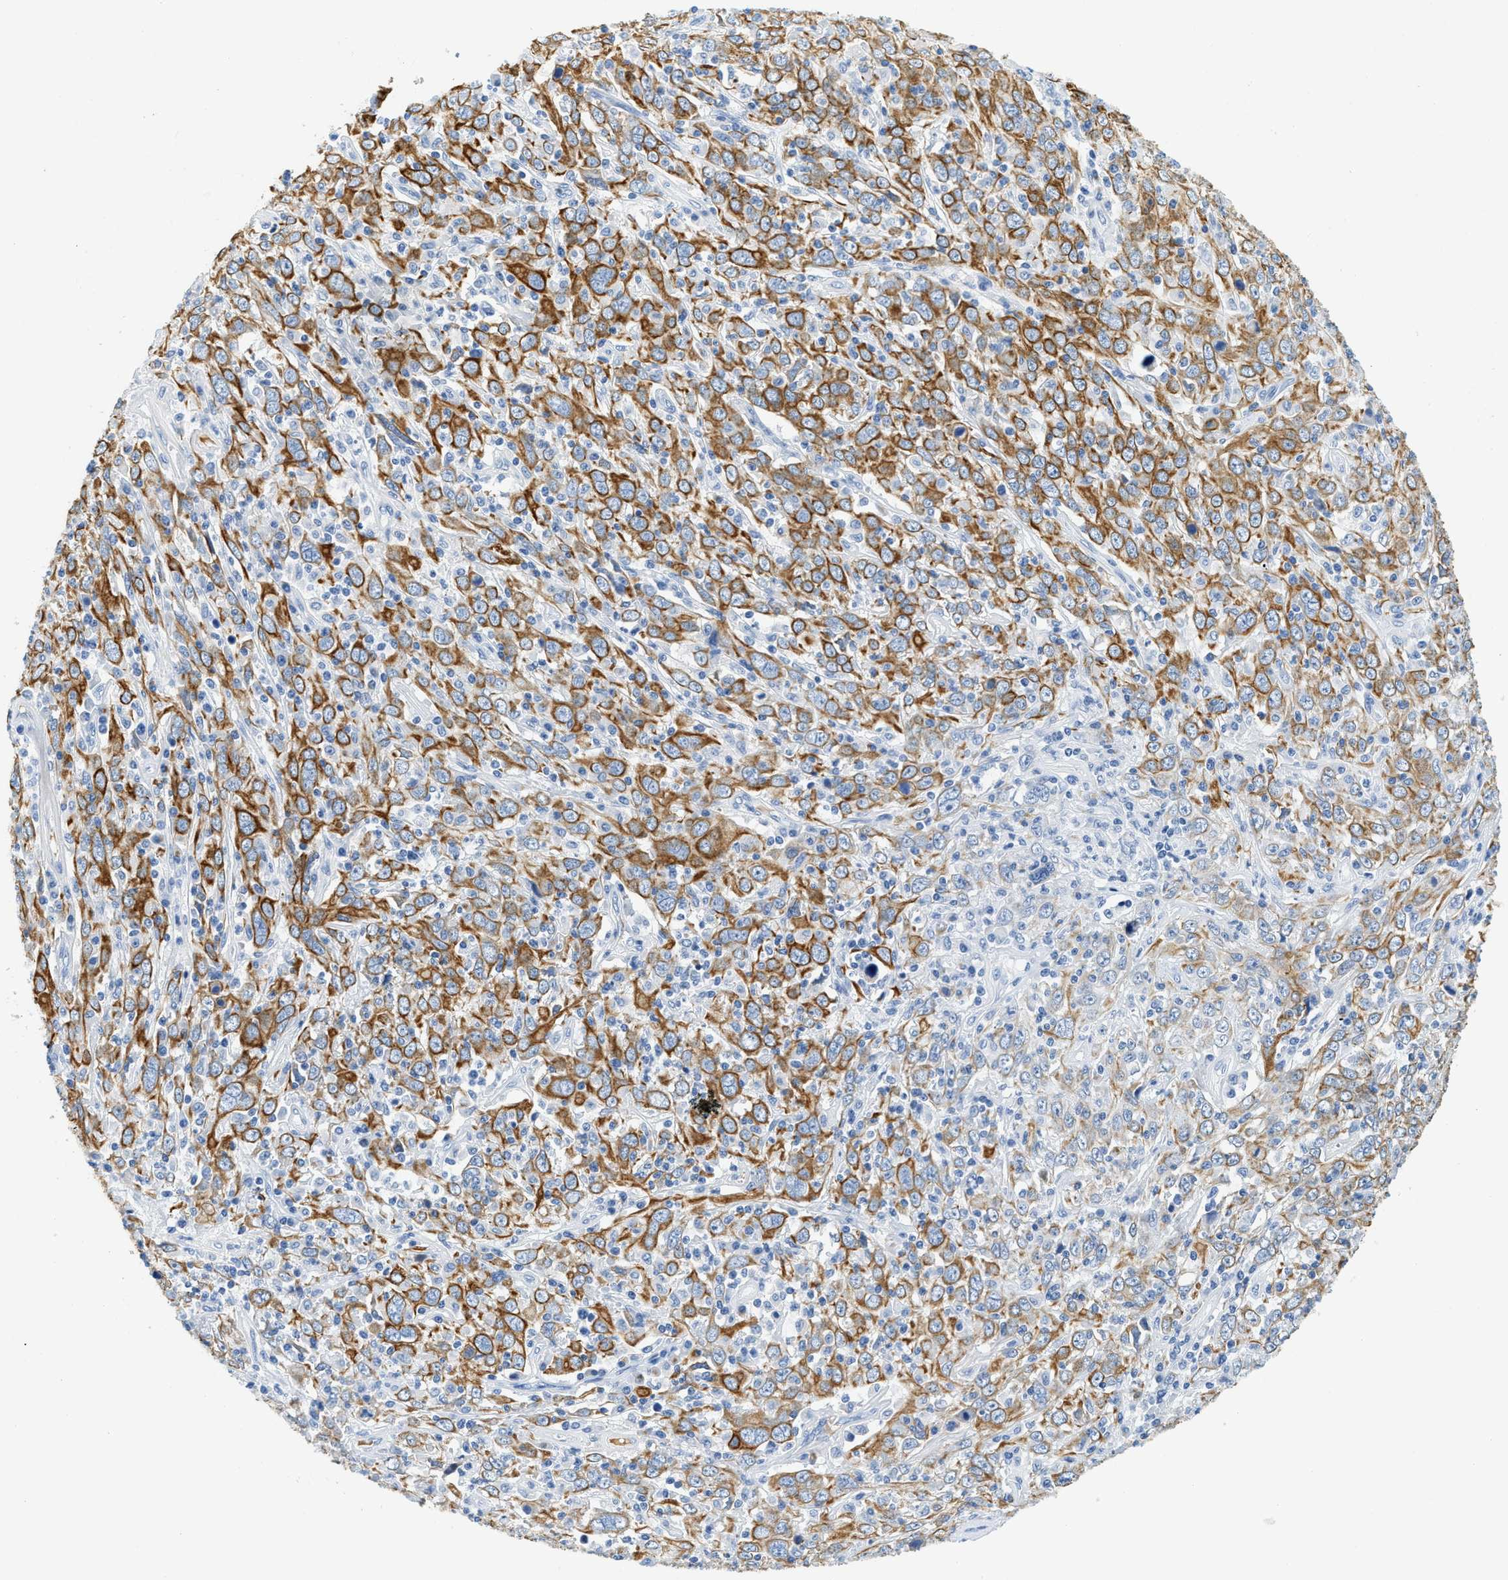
{"staining": {"intensity": "moderate", "quantity": ">75%", "location": "cytoplasmic/membranous"}, "tissue": "cervical cancer", "cell_type": "Tumor cells", "image_type": "cancer", "snomed": [{"axis": "morphology", "description": "Squamous cell carcinoma, NOS"}, {"axis": "topography", "description": "Cervix"}], "caption": "Cervical squamous cell carcinoma was stained to show a protein in brown. There is medium levels of moderate cytoplasmic/membranous positivity in approximately >75% of tumor cells. The staining was performed using DAB, with brown indicating positive protein expression. Nuclei are stained blue with hematoxylin.", "gene": "STXBP2", "patient": {"sex": "female", "age": 46}}